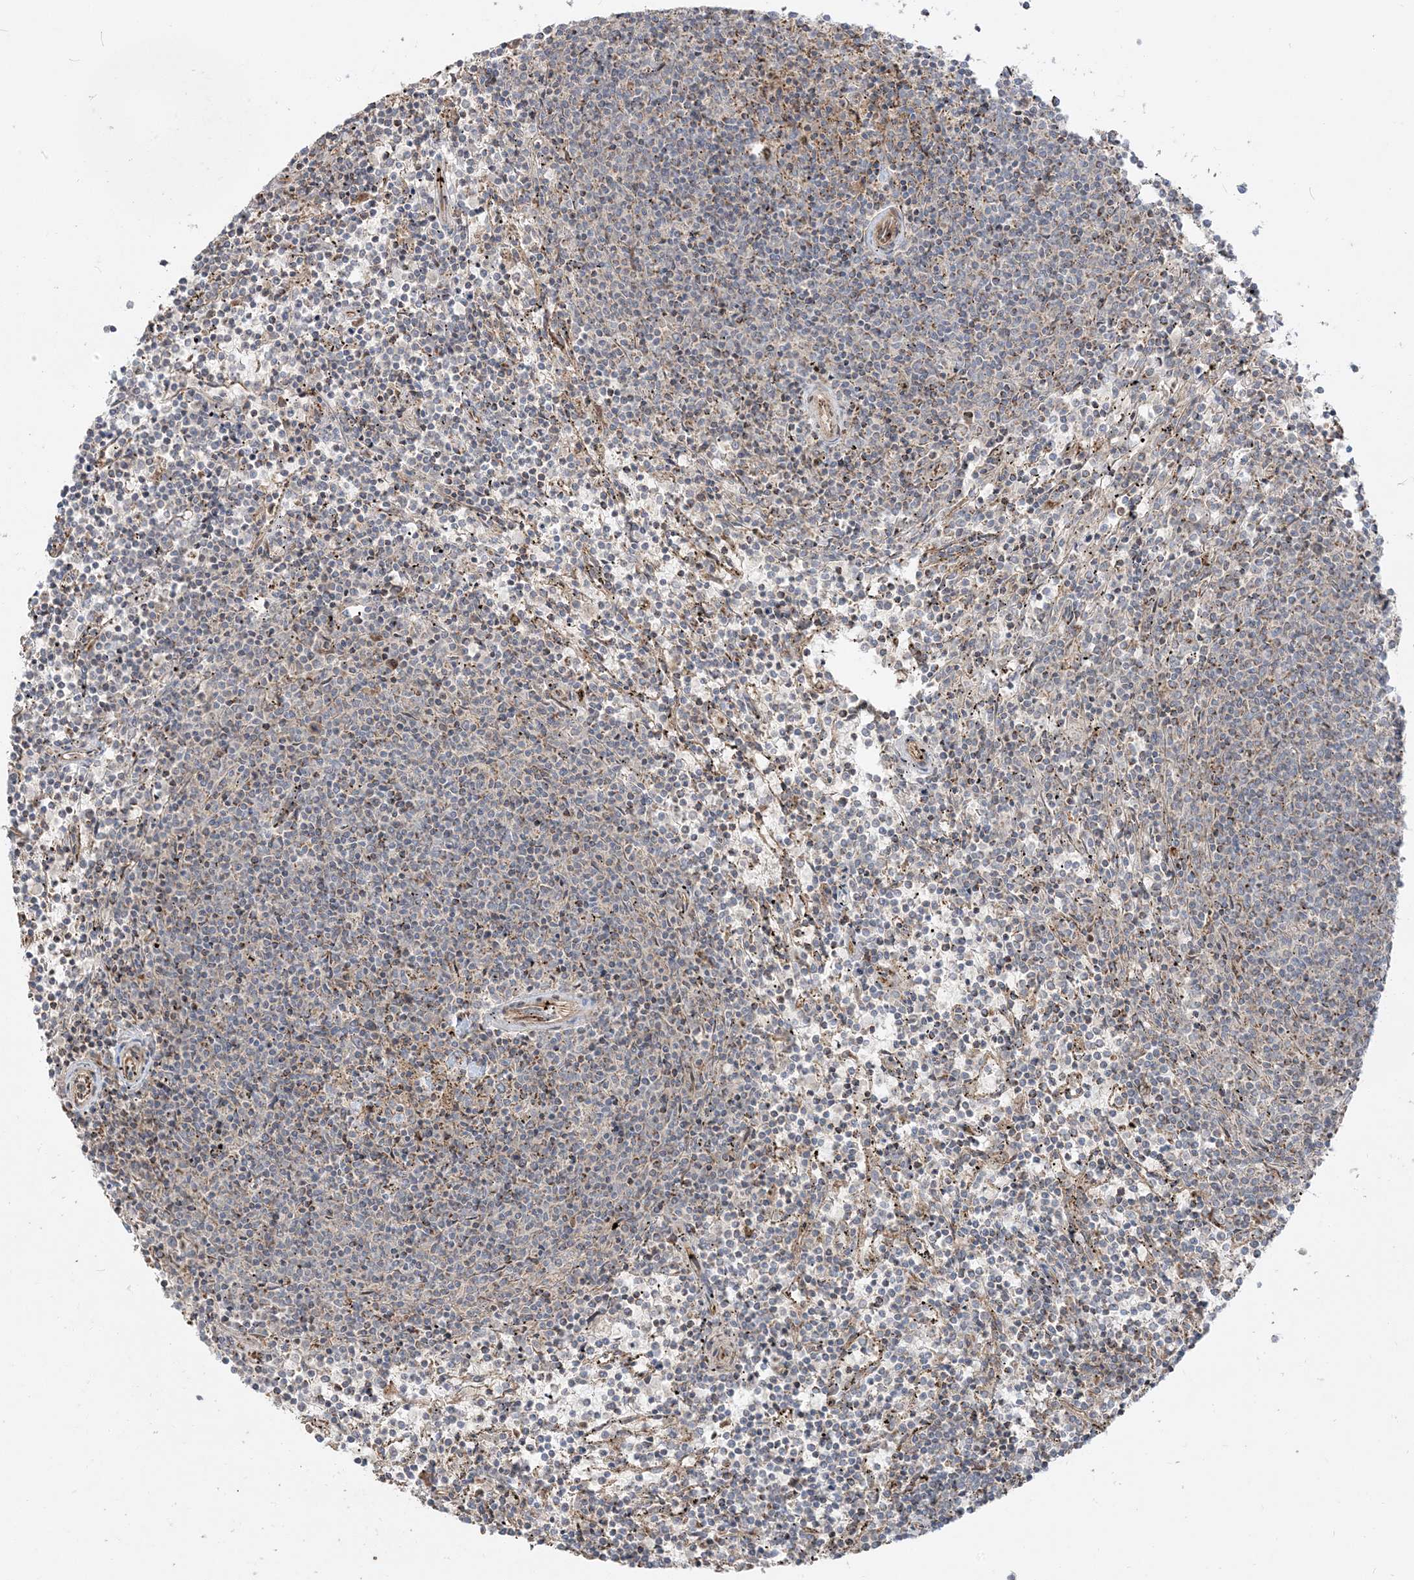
{"staining": {"intensity": "negative", "quantity": "none", "location": "none"}, "tissue": "lymphoma", "cell_type": "Tumor cells", "image_type": "cancer", "snomed": [{"axis": "morphology", "description": "Malignant lymphoma, non-Hodgkin's type, Low grade"}, {"axis": "topography", "description": "Spleen"}], "caption": "Immunohistochemistry (IHC) micrograph of lymphoma stained for a protein (brown), which reveals no expression in tumor cells. (IHC, brightfield microscopy, high magnification).", "gene": "AARS2", "patient": {"sex": "female", "age": 50}}